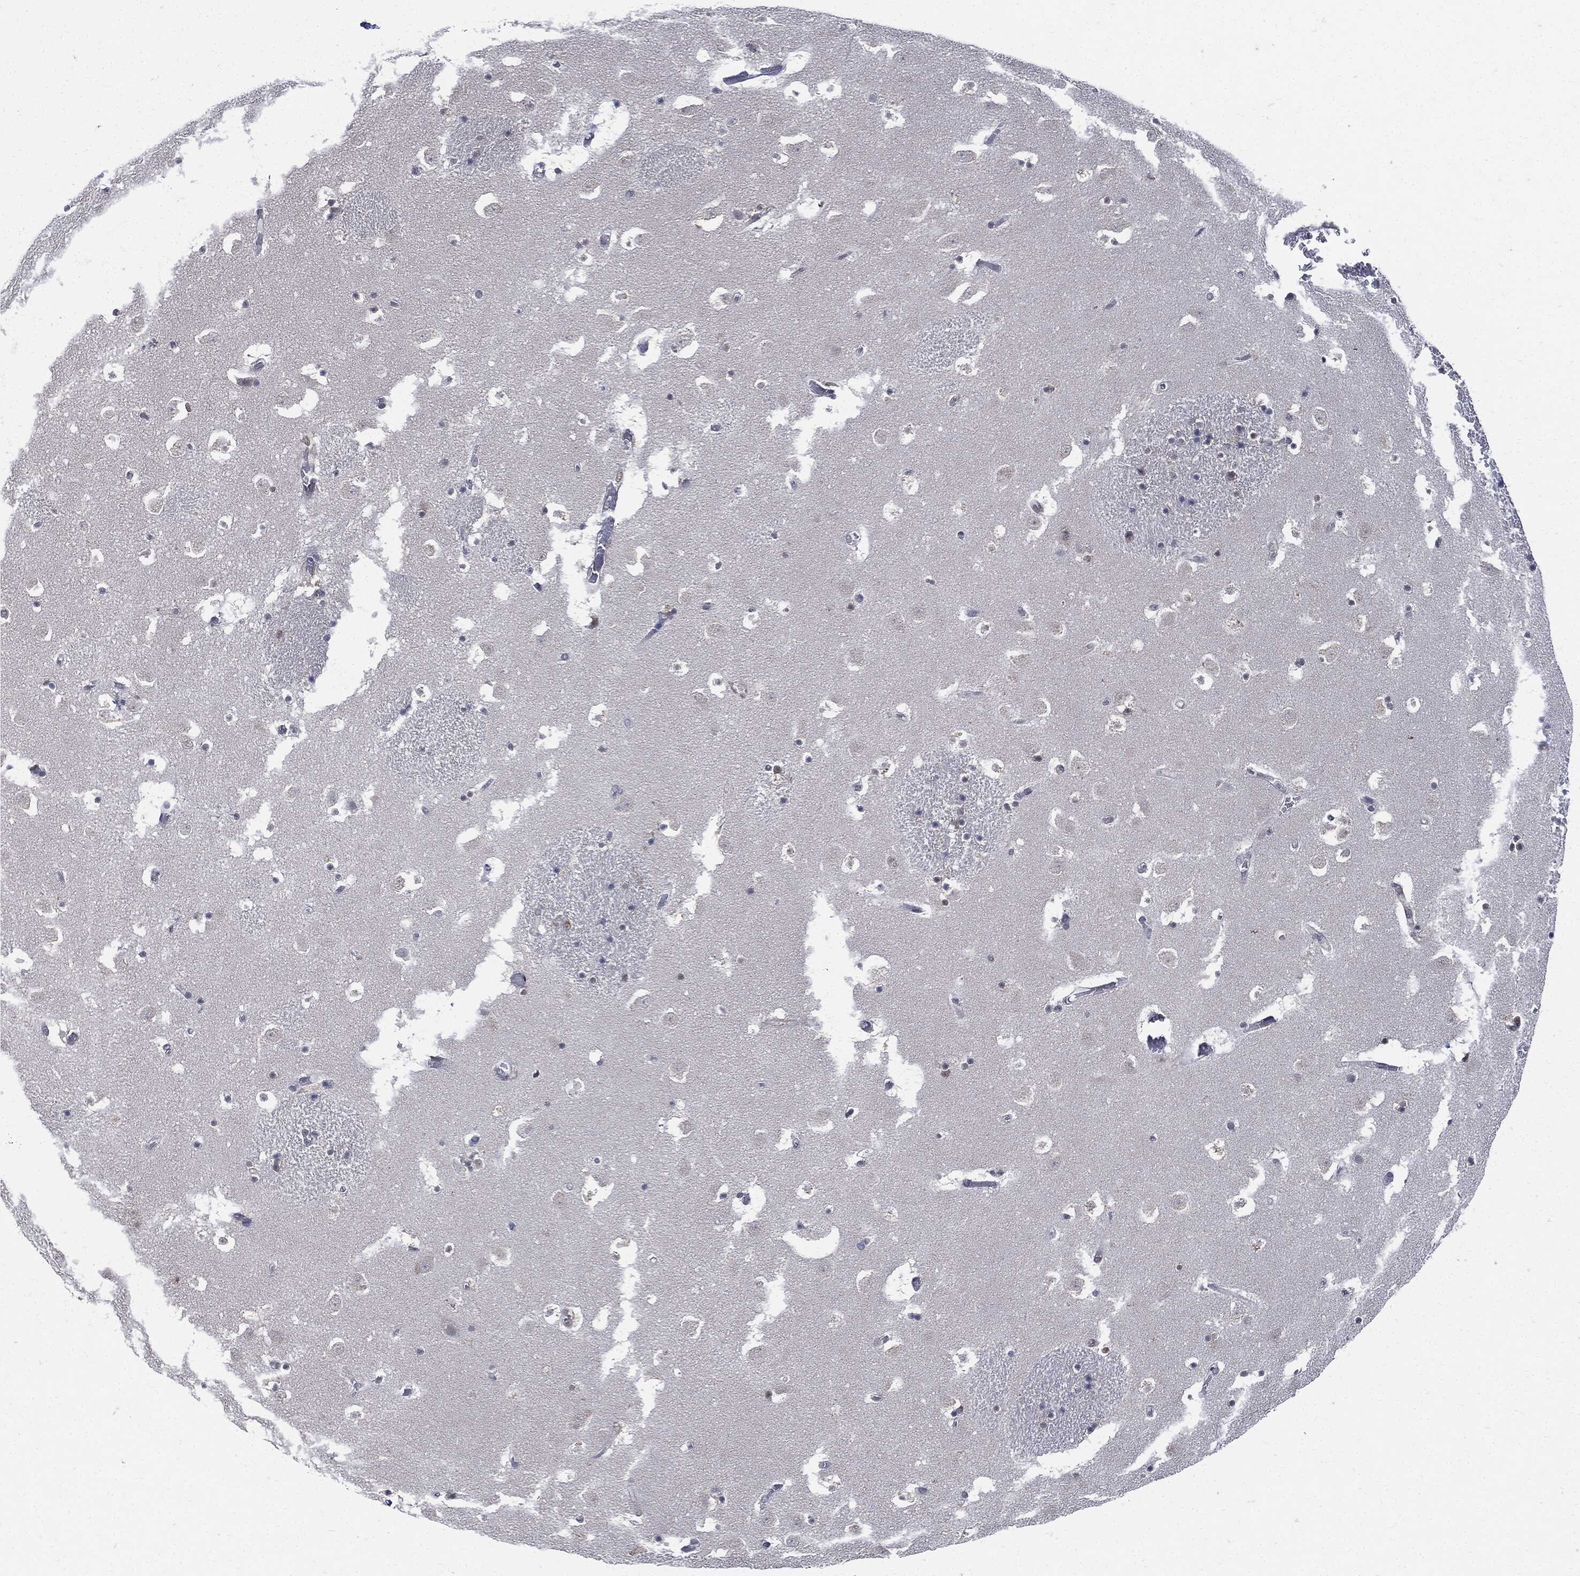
{"staining": {"intensity": "negative", "quantity": "none", "location": "none"}, "tissue": "caudate", "cell_type": "Glial cells", "image_type": "normal", "snomed": [{"axis": "morphology", "description": "Normal tissue, NOS"}, {"axis": "topography", "description": "Lateral ventricle wall"}], "caption": "Immunohistochemical staining of benign human caudate displays no significant staining in glial cells.", "gene": "PCNA", "patient": {"sex": "female", "age": 42}}